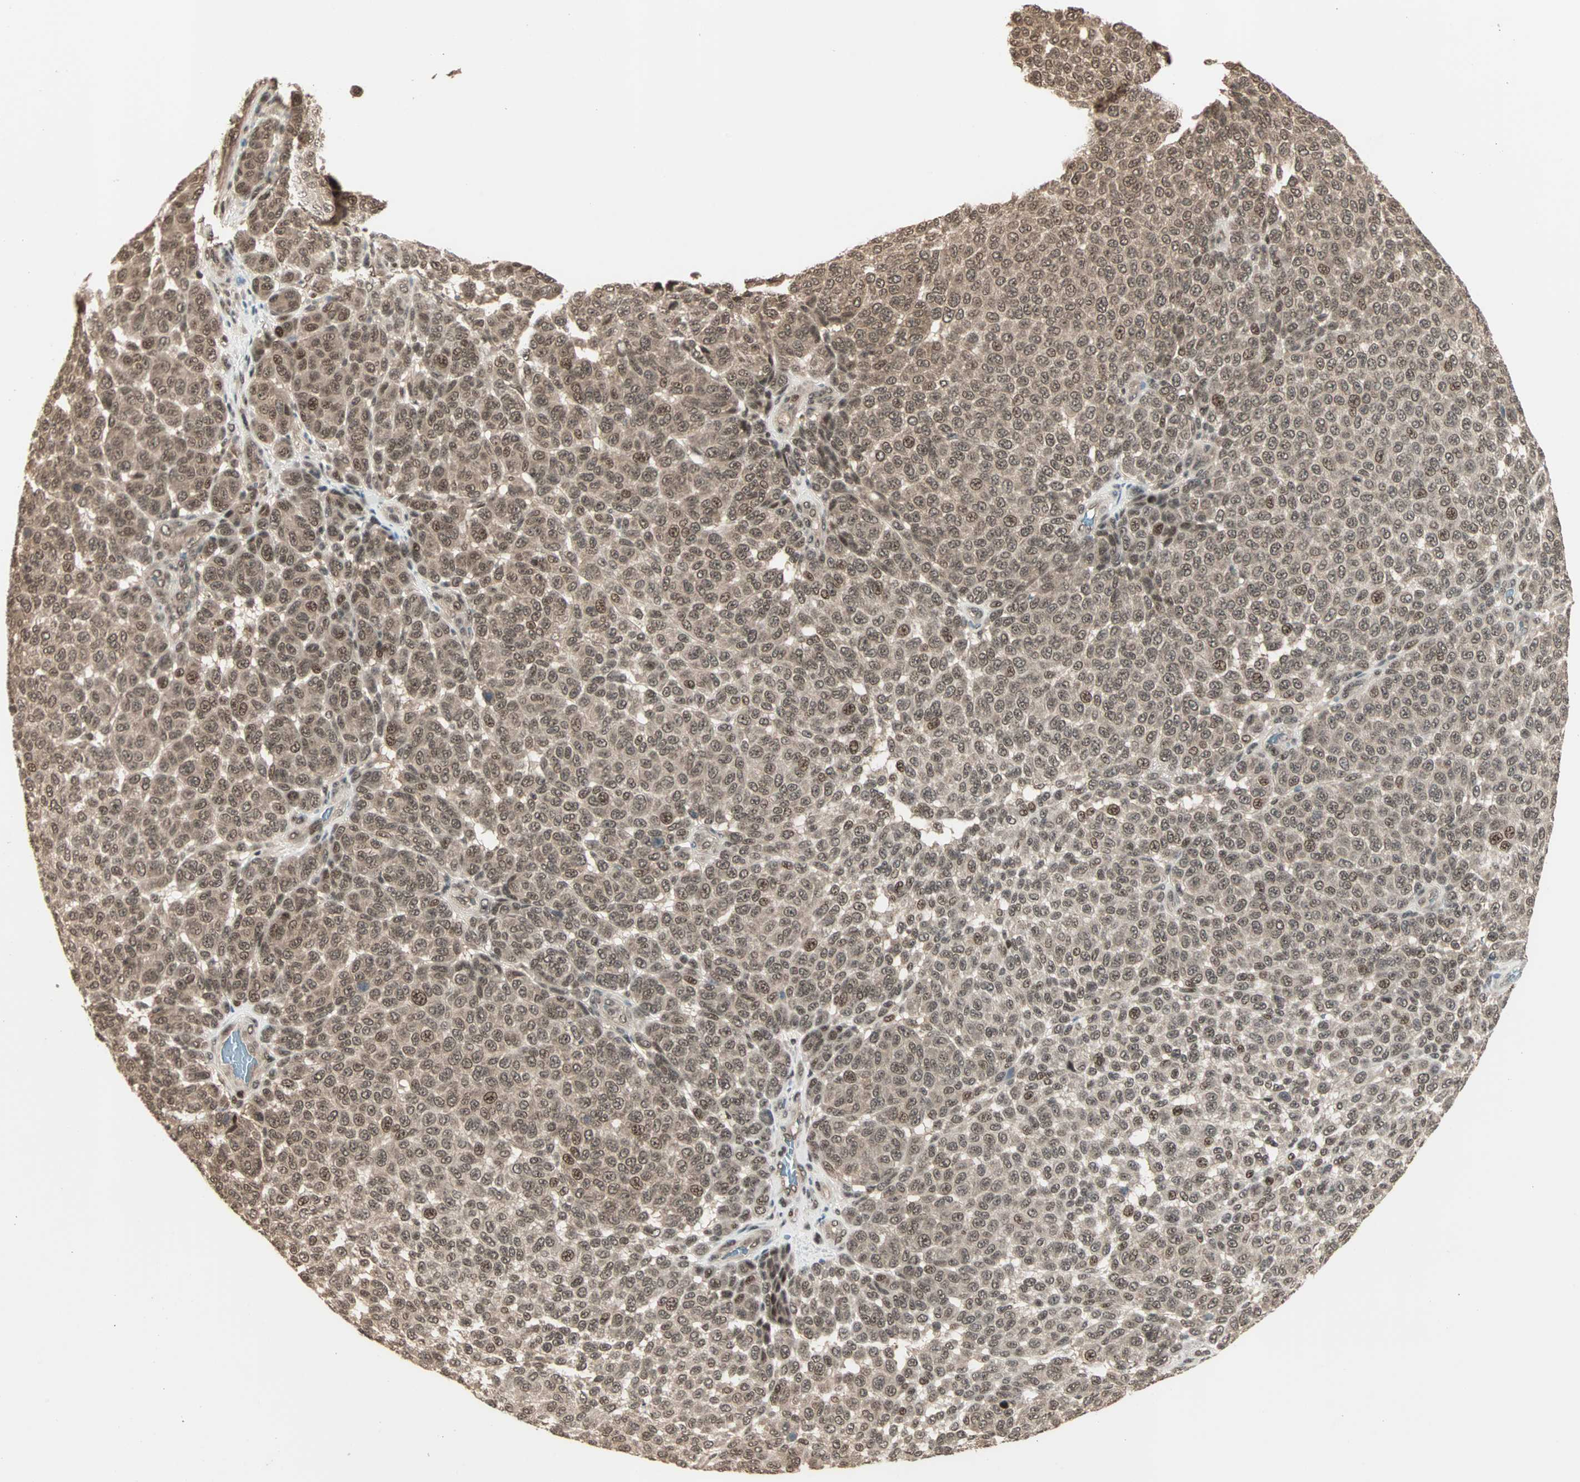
{"staining": {"intensity": "moderate", "quantity": ">75%", "location": "cytoplasmic/membranous,nuclear"}, "tissue": "melanoma", "cell_type": "Tumor cells", "image_type": "cancer", "snomed": [{"axis": "morphology", "description": "Malignant melanoma, NOS"}, {"axis": "topography", "description": "Skin"}], "caption": "This histopathology image shows melanoma stained with immunohistochemistry (IHC) to label a protein in brown. The cytoplasmic/membranous and nuclear of tumor cells show moderate positivity for the protein. Nuclei are counter-stained blue.", "gene": "ZNF701", "patient": {"sex": "male", "age": 59}}